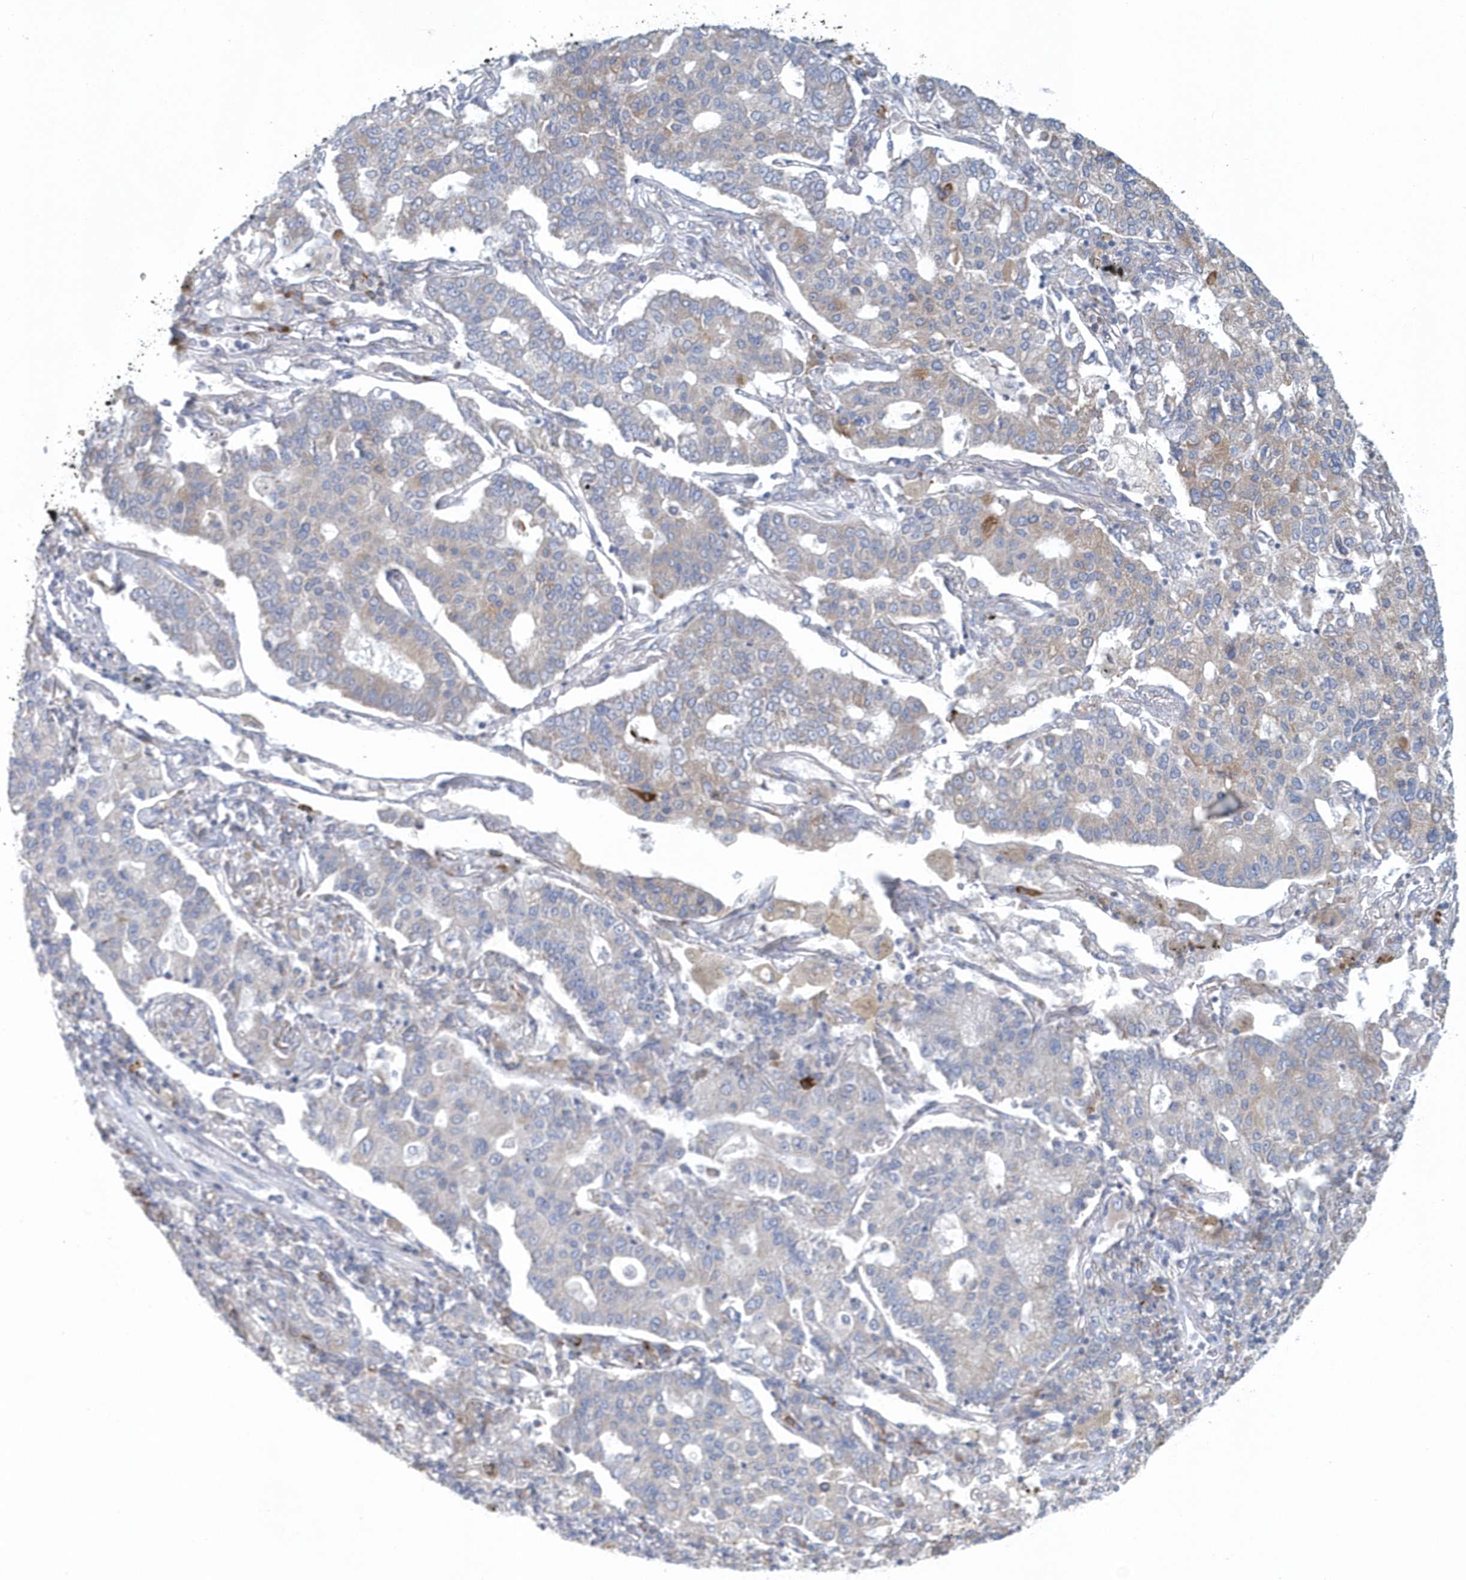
{"staining": {"intensity": "weak", "quantity": "<25%", "location": "cytoplasmic/membranous"}, "tissue": "lung cancer", "cell_type": "Tumor cells", "image_type": "cancer", "snomed": [{"axis": "morphology", "description": "Adenocarcinoma, NOS"}, {"axis": "topography", "description": "Lung"}], "caption": "Tumor cells are negative for brown protein staining in lung cancer (adenocarcinoma).", "gene": "SPATA18", "patient": {"sex": "male", "age": 49}}